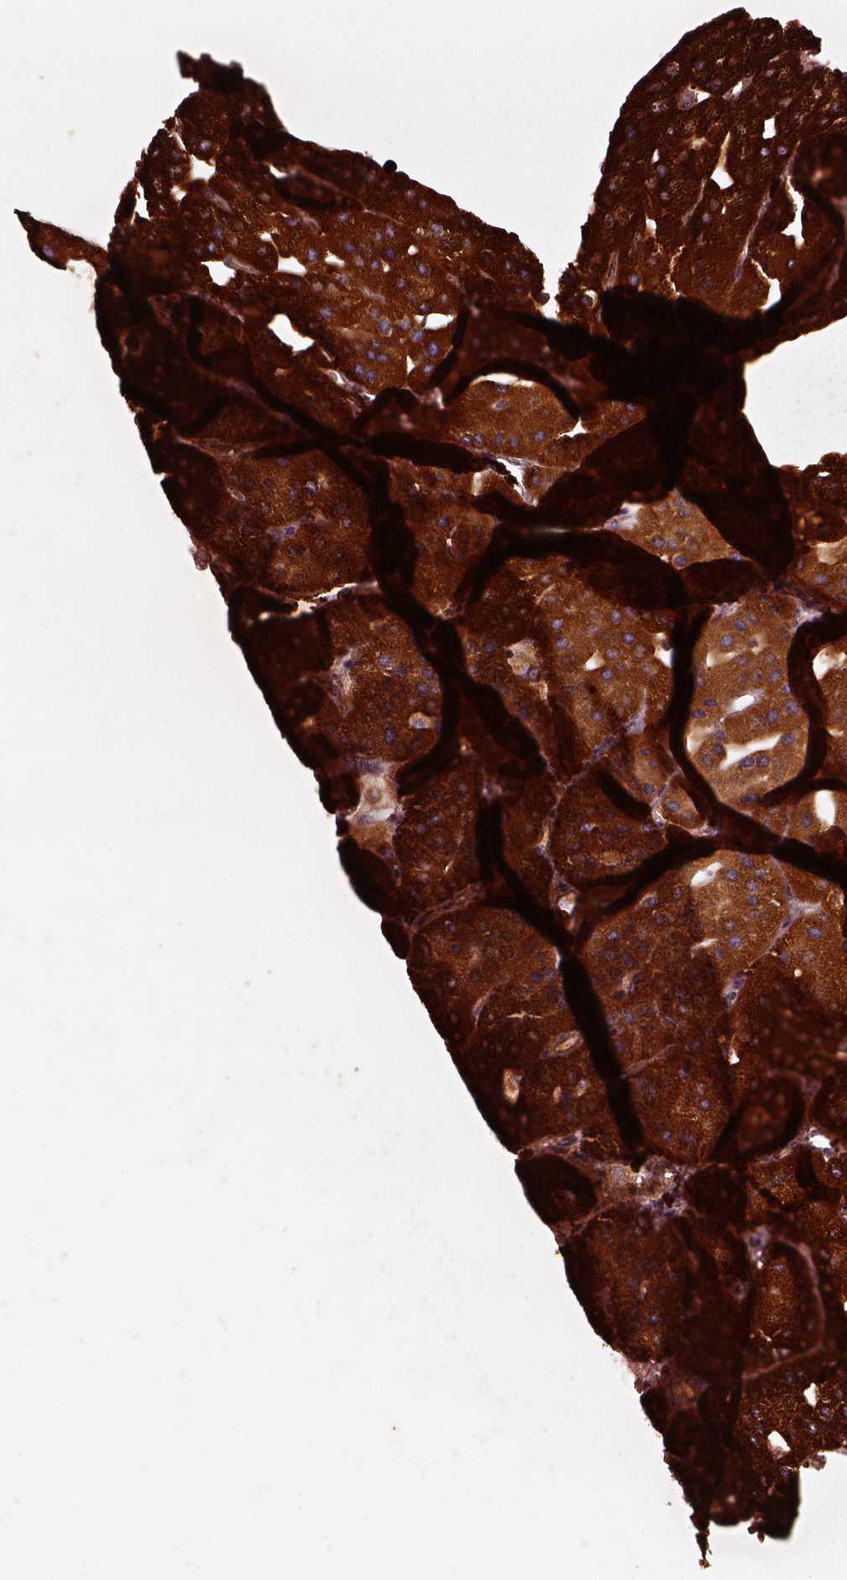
{"staining": {"intensity": "strong", "quantity": ">75%", "location": "cytoplasmic/membranous"}, "tissue": "parathyroid gland", "cell_type": "Glandular cells", "image_type": "normal", "snomed": [{"axis": "morphology", "description": "Normal tissue, NOS"}, {"axis": "morphology", "description": "Adenoma, NOS"}, {"axis": "topography", "description": "Parathyroid gland"}], "caption": "Immunohistochemical staining of normal parathyroid gland demonstrates strong cytoplasmic/membranous protein staining in approximately >75% of glandular cells.", "gene": "ENSG00000285130", "patient": {"sex": "female", "age": 86}}